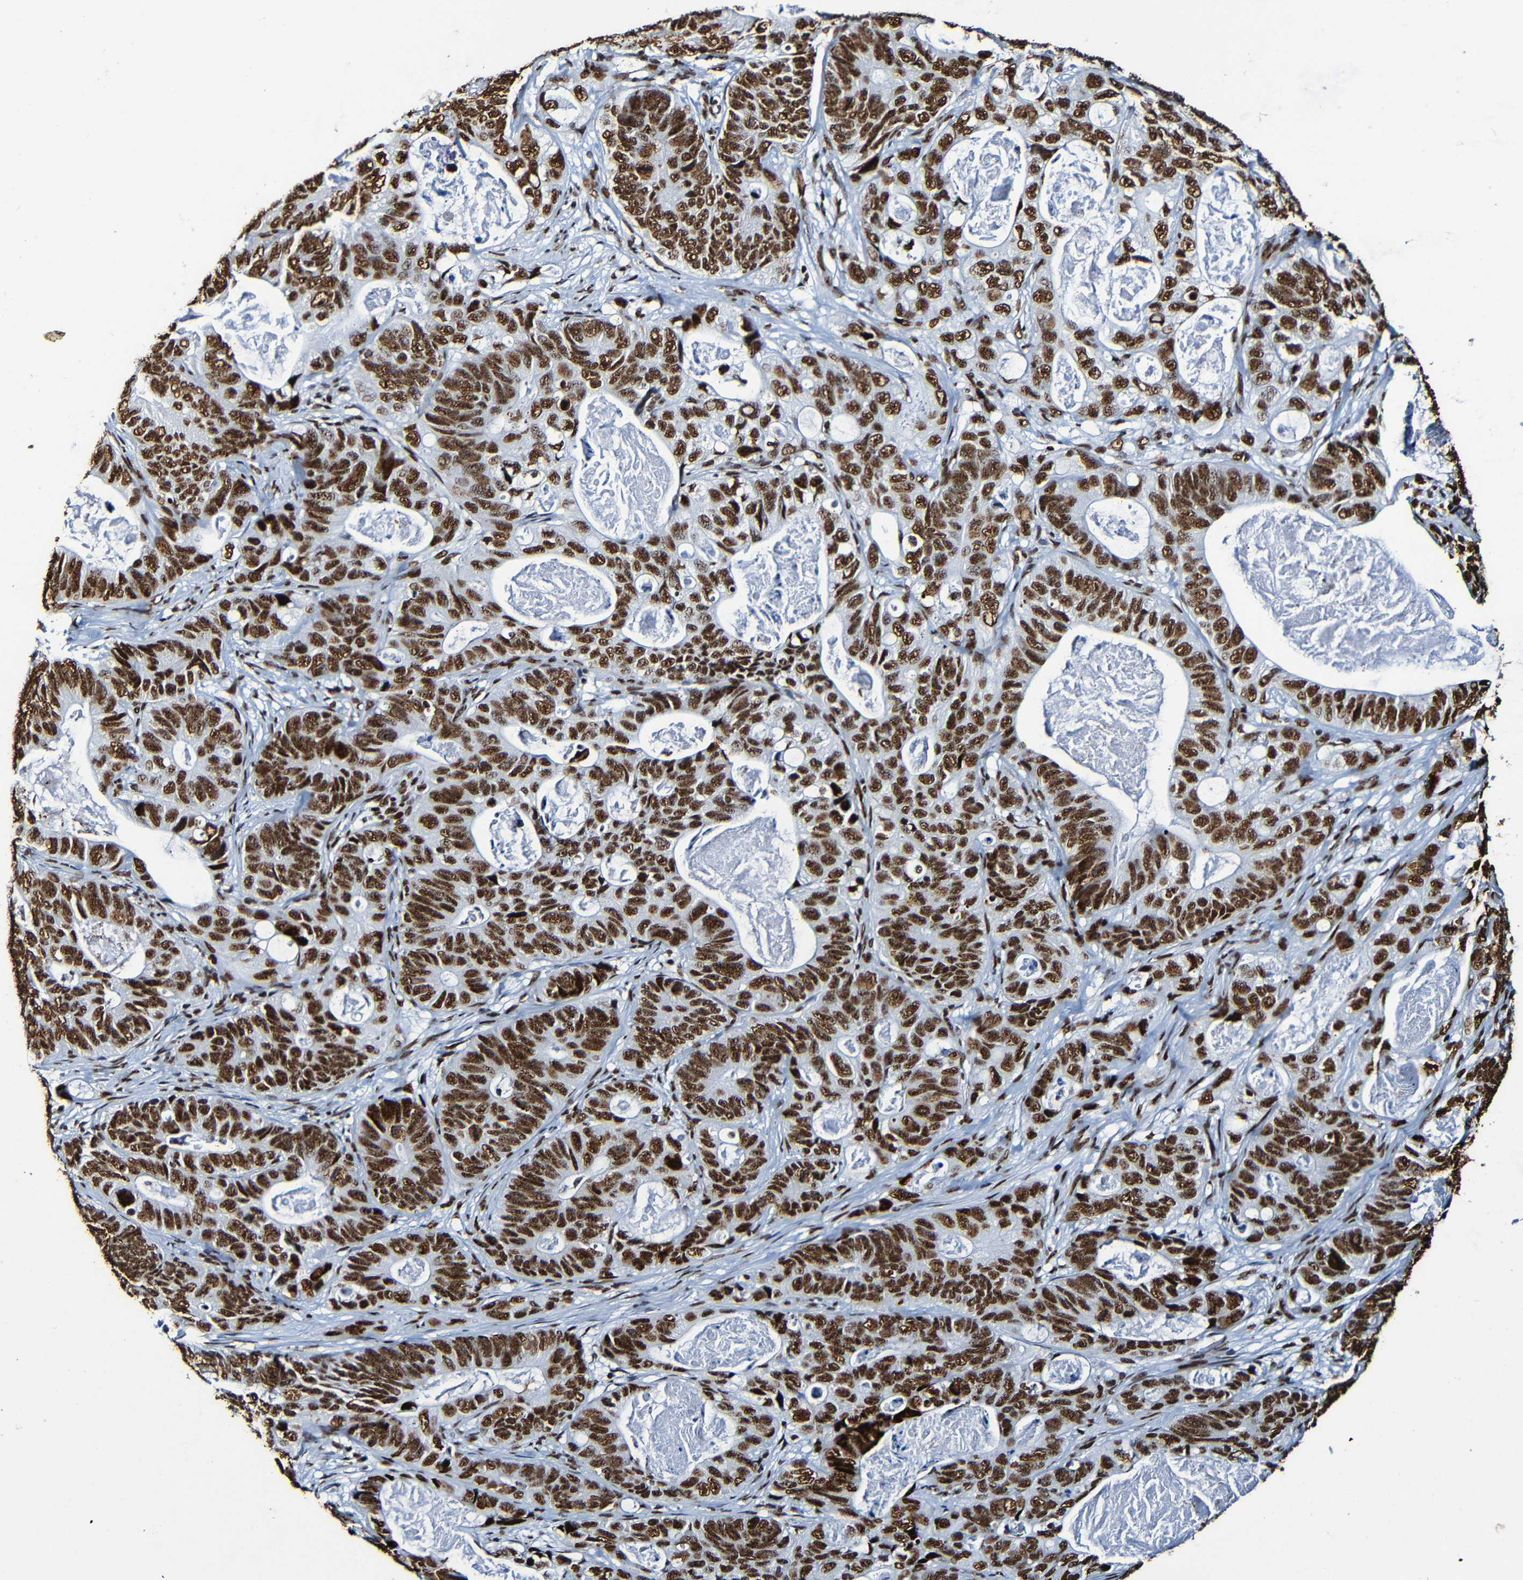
{"staining": {"intensity": "strong", "quantity": ">75%", "location": "nuclear"}, "tissue": "stomach cancer", "cell_type": "Tumor cells", "image_type": "cancer", "snomed": [{"axis": "morphology", "description": "Adenocarcinoma, NOS"}, {"axis": "topography", "description": "Stomach"}], "caption": "Stomach adenocarcinoma stained with DAB (3,3'-diaminobenzidine) IHC displays high levels of strong nuclear positivity in about >75% of tumor cells. The protein is stained brown, and the nuclei are stained in blue (DAB IHC with brightfield microscopy, high magnification).", "gene": "SRSF3", "patient": {"sex": "female", "age": 89}}